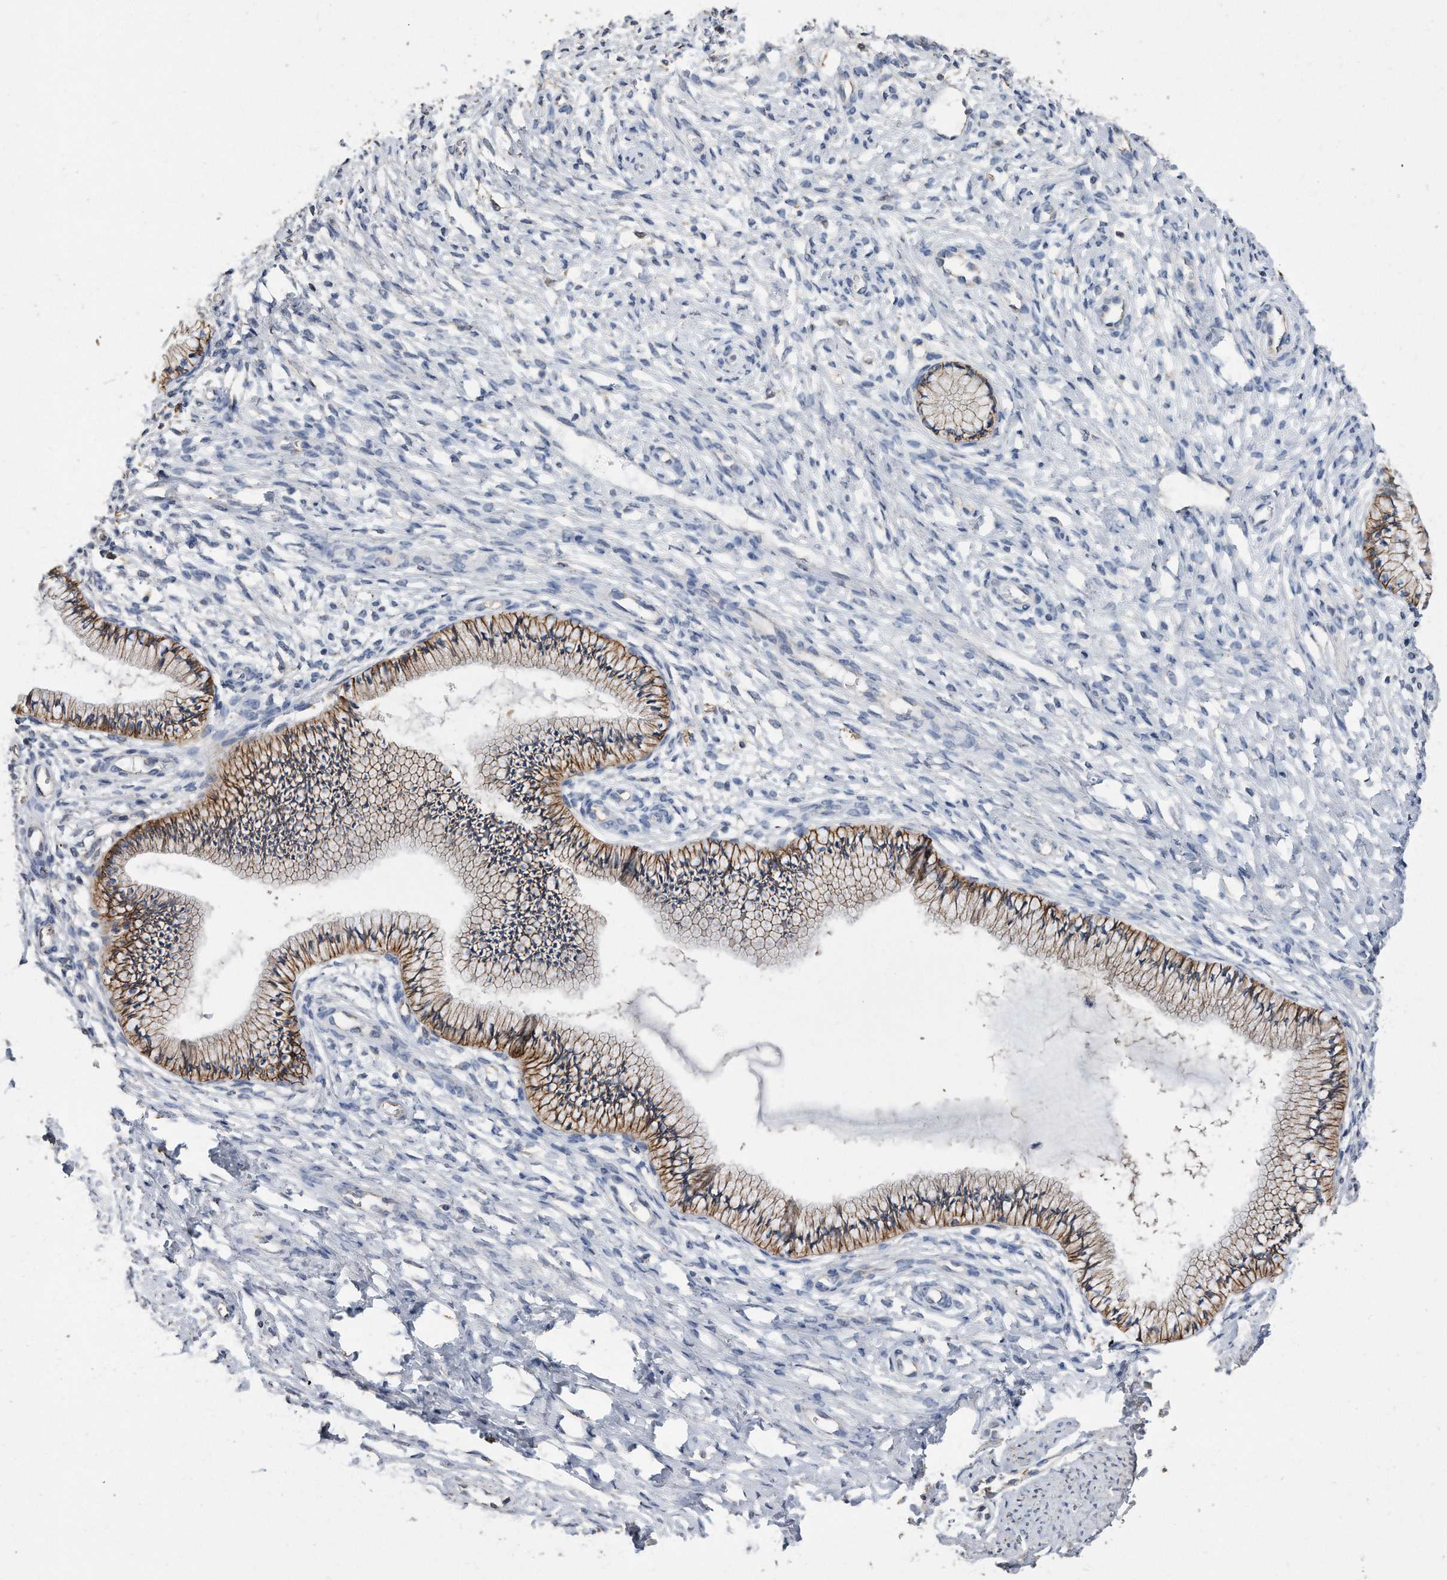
{"staining": {"intensity": "moderate", "quantity": "25%-75%", "location": "cytoplasmic/membranous"}, "tissue": "cervix", "cell_type": "Glandular cells", "image_type": "normal", "snomed": [{"axis": "morphology", "description": "Normal tissue, NOS"}, {"axis": "topography", "description": "Cervix"}], "caption": "Cervix stained with a brown dye reveals moderate cytoplasmic/membranous positive positivity in approximately 25%-75% of glandular cells.", "gene": "CDCP1", "patient": {"sex": "female", "age": 36}}